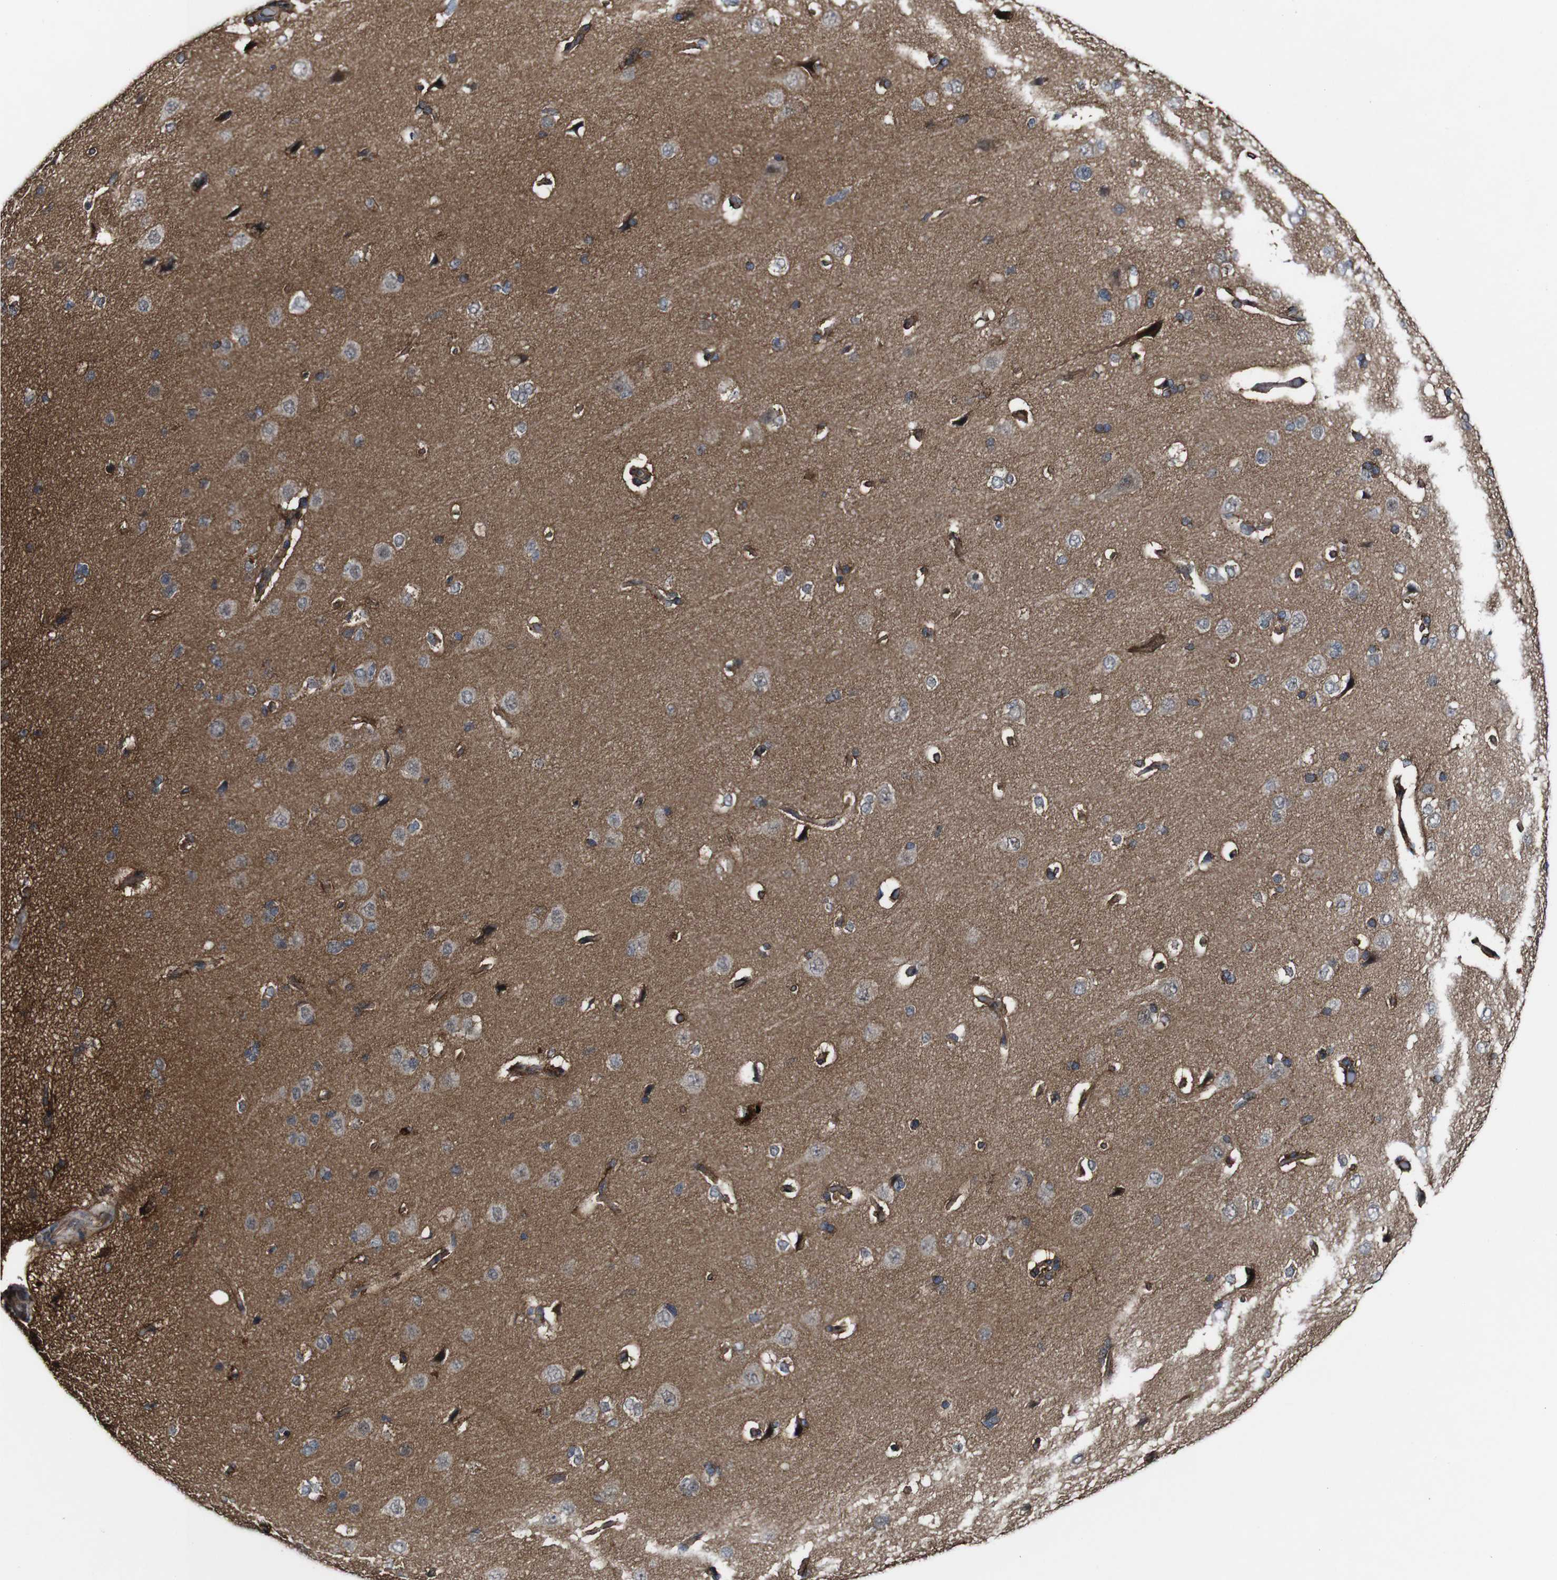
{"staining": {"intensity": "moderate", "quantity": ">75%", "location": "cytoplasmic/membranous"}, "tissue": "cerebral cortex", "cell_type": "Endothelial cells", "image_type": "normal", "snomed": [{"axis": "morphology", "description": "Normal tissue, NOS"}, {"axis": "topography", "description": "Cerebral cortex"}], "caption": "Immunohistochemistry photomicrograph of benign human cerebral cortex stained for a protein (brown), which displays medium levels of moderate cytoplasmic/membranous staining in approximately >75% of endothelial cells.", "gene": "BTN3A3", "patient": {"sex": "male", "age": 62}}